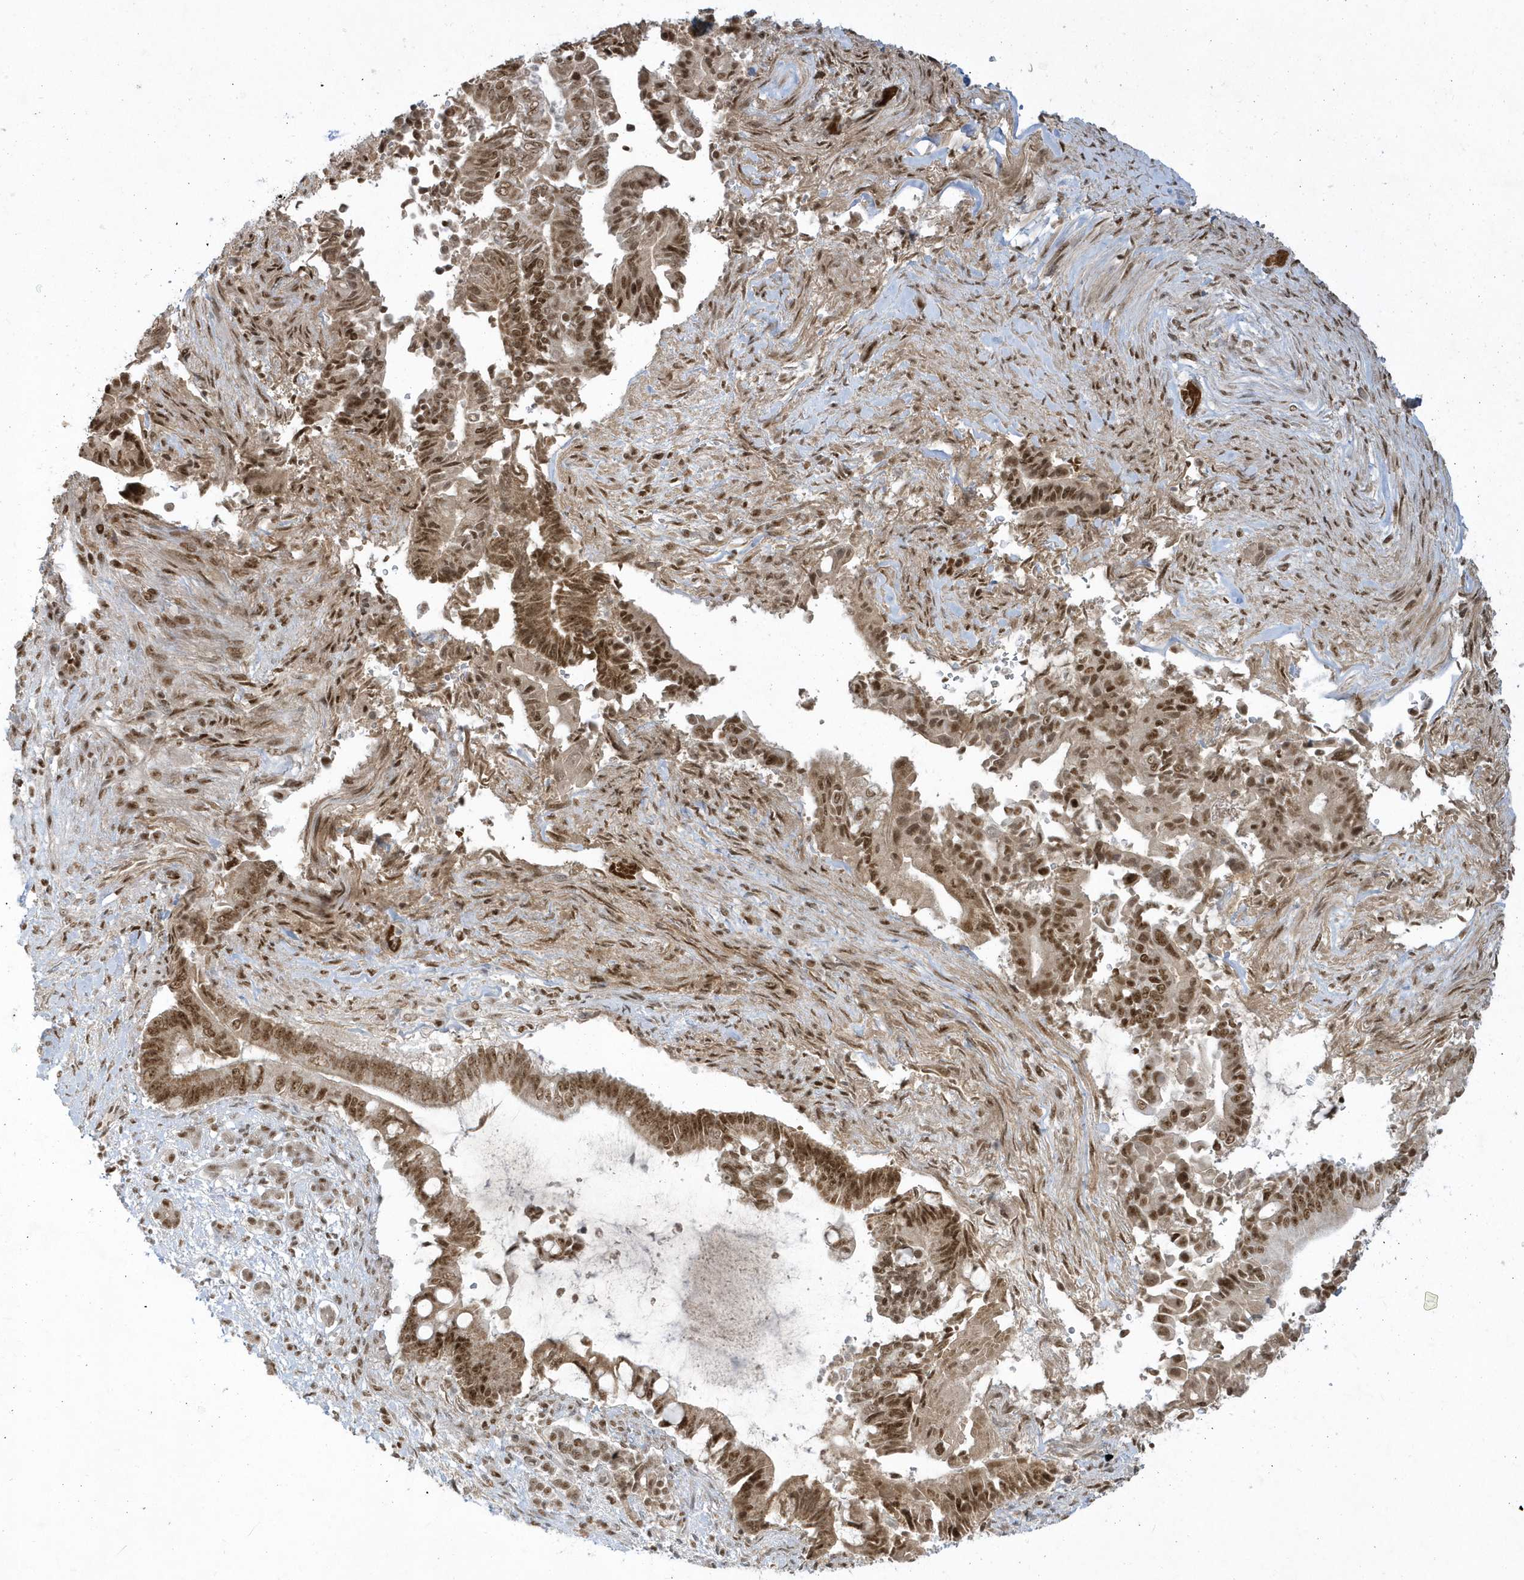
{"staining": {"intensity": "moderate", "quantity": ">75%", "location": "nuclear"}, "tissue": "pancreatic cancer", "cell_type": "Tumor cells", "image_type": "cancer", "snomed": [{"axis": "morphology", "description": "Adenocarcinoma, NOS"}, {"axis": "topography", "description": "Pancreas"}], "caption": "There is medium levels of moderate nuclear staining in tumor cells of pancreatic cancer (adenocarcinoma), as demonstrated by immunohistochemical staining (brown color).", "gene": "PPIL2", "patient": {"sex": "male", "age": 68}}